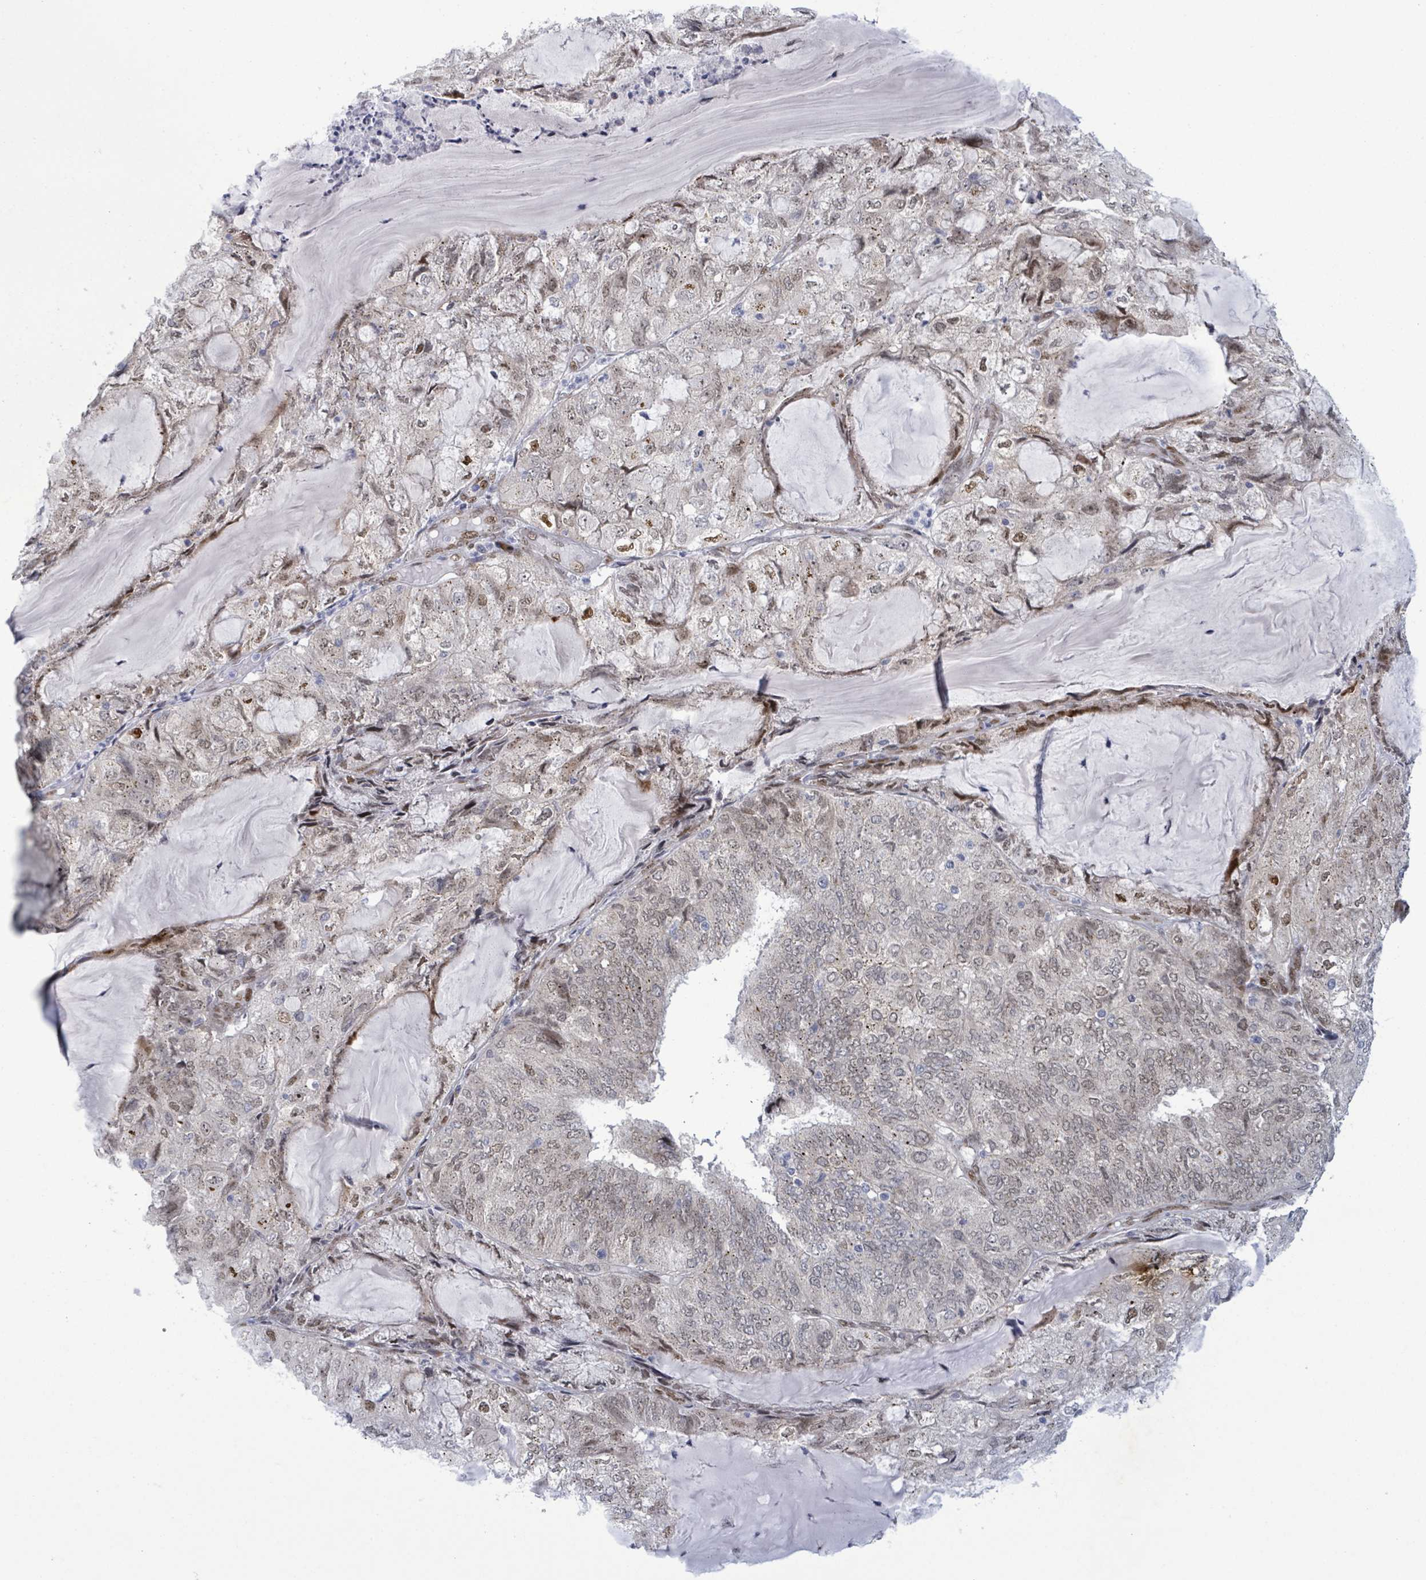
{"staining": {"intensity": "weak", "quantity": ">75%", "location": "nuclear"}, "tissue": "endometrial cancer", "cell_type": "Tumor cells", "image_type": "cancer", "snomed": [{"axis": "morphology", "description": "Adenocarcinoma, NOS"}, {"axis": "topography", "description": "Endometrium"}], "caption": "Tumor cells show low levels of weak nuclear staining in approximately >75% of cells in endometrial cancer. The staining was performed using DAB, with brown indicating positive protein expression. Nuclei are stained blue with hematoxylin.", "gene": "TUSC1", "patient": {"sex": "female", "age": 81}}